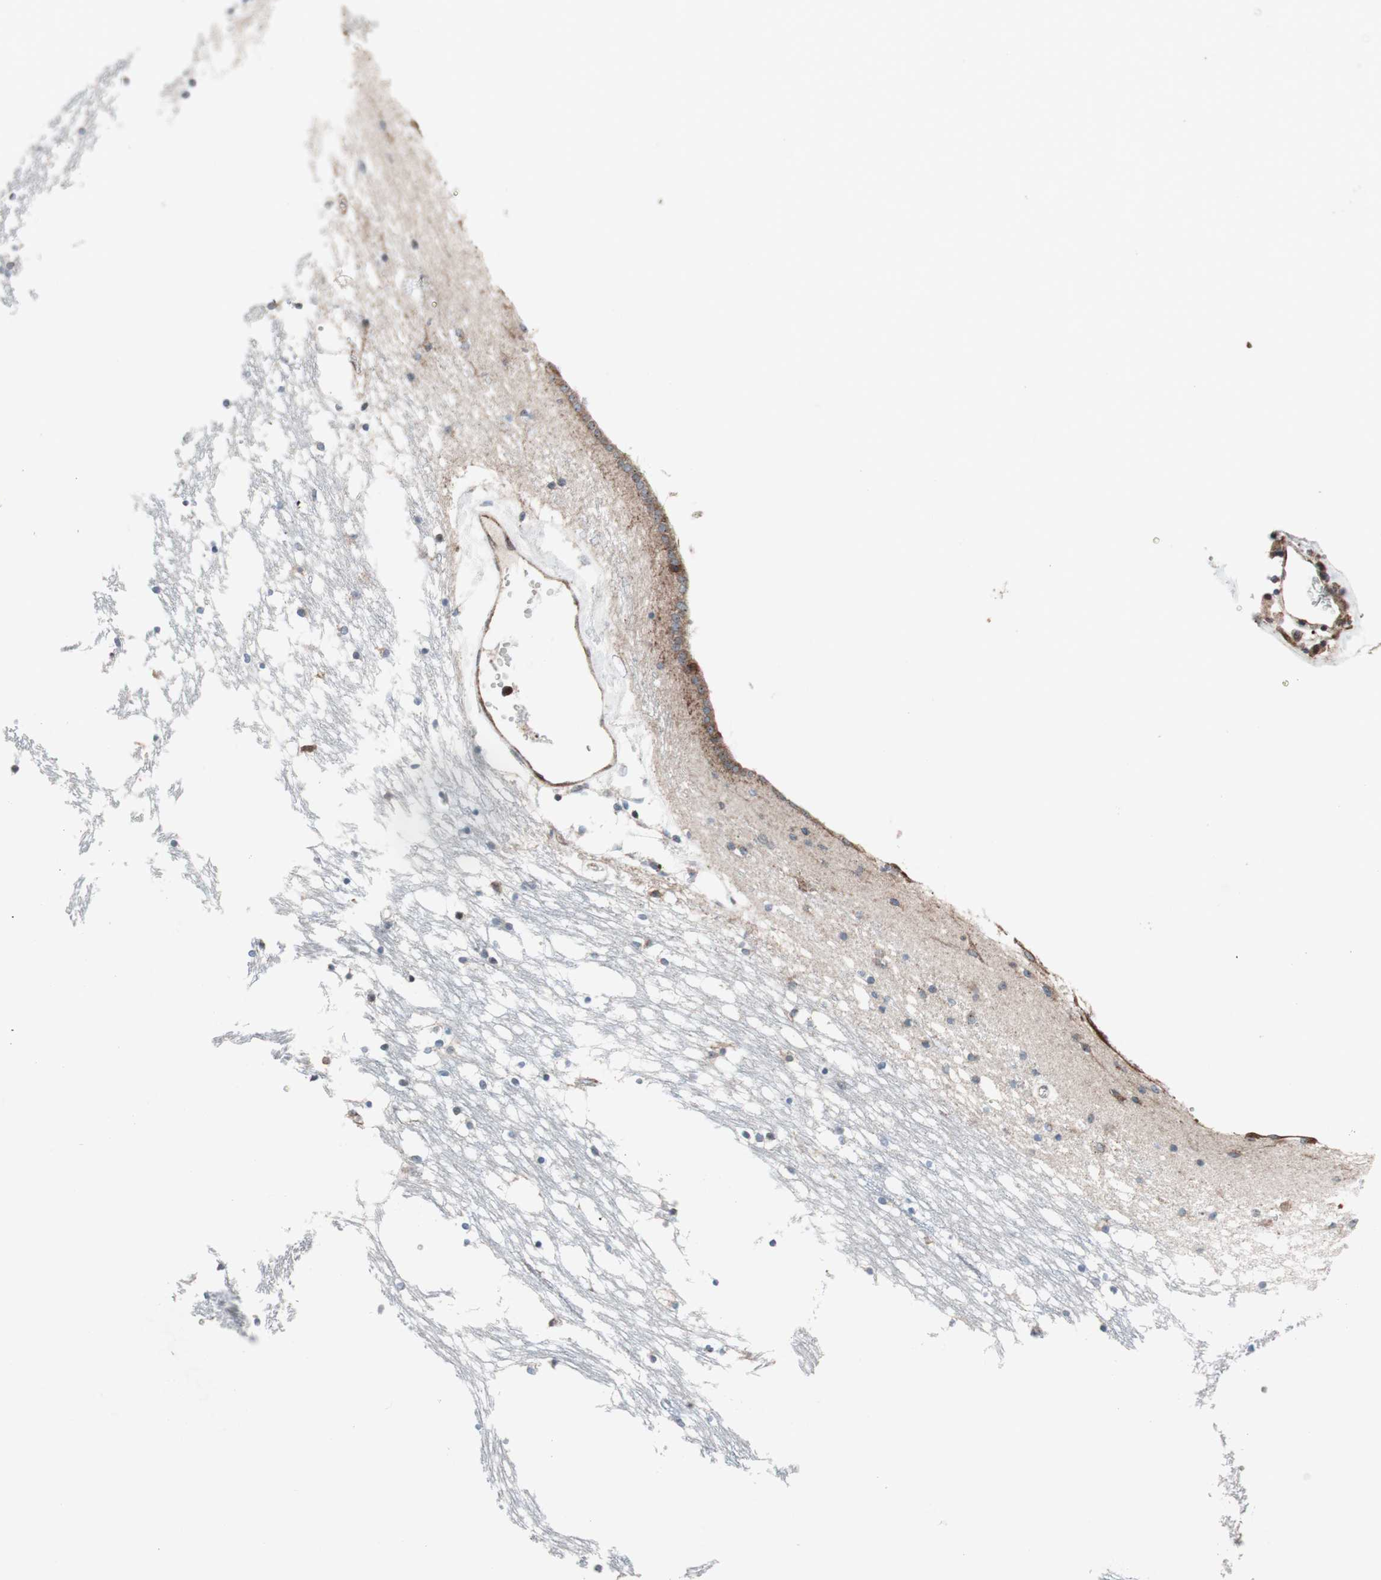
{"staining": {"intensity": "negative", "quantity": "none", "location": "none"}, "tissue": "caudate", "cell_type": "Glial cells", "image_type": "normal", "snomed": [{"axis": "morphology", "description": "Normal tissue, NOS"}, {"axis": "topography", "description": "Lateral ventricle wall"}], "caption": "A photomicrograph of caudate stained for a protein shows no brown staining in glial cells.", "gene": "CCL14", "patient": {"sex": "male", "age": 45}}